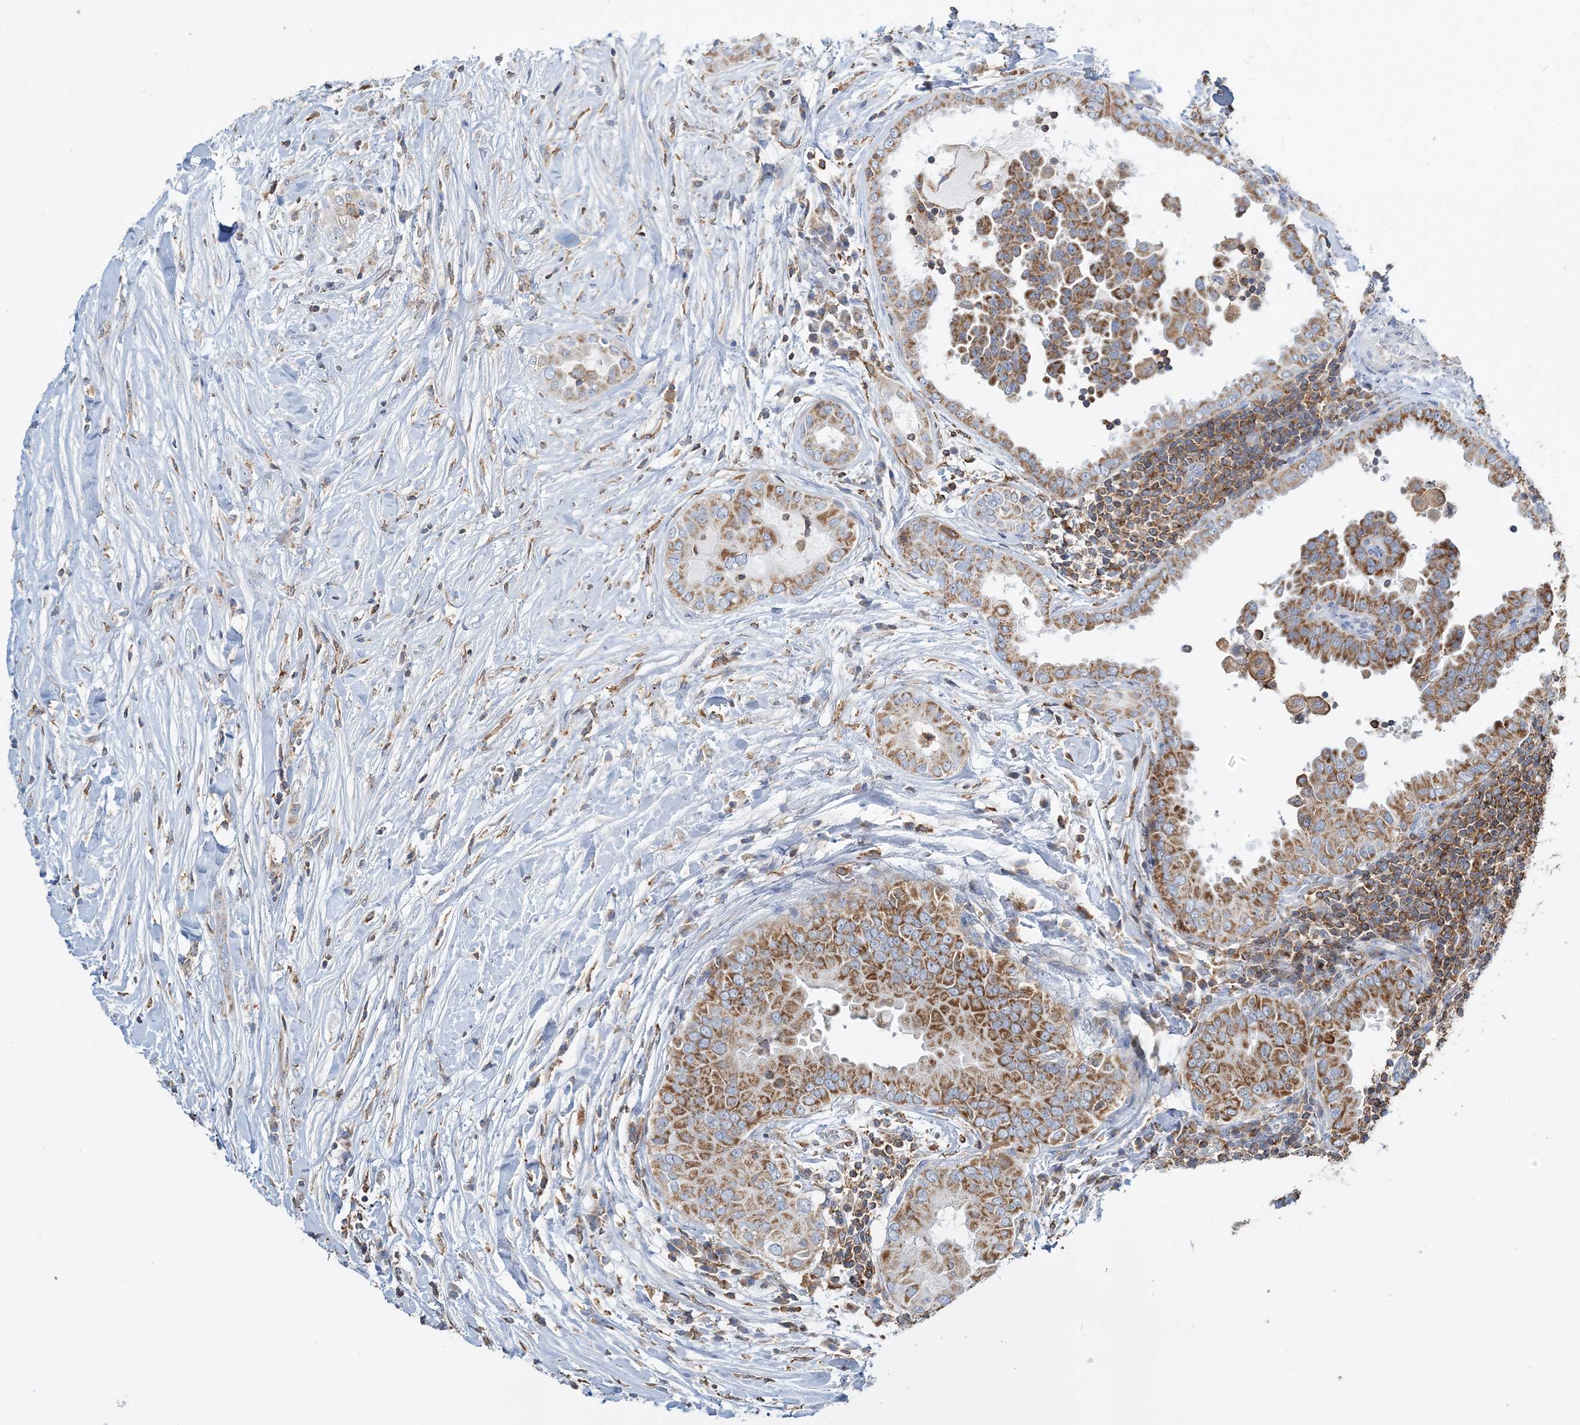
{"staining": {"intensity": "moderate", "quantity": ">75%", "location": "cytoplasmic/membranous"}, "tissue": "thyroid cancer", "cell_type": "Tumor cells", "image_type": "cancer", "snomed": [{"axis": "morphology", "description": "Papillary adenocarcinoma, NOS"}, {"axis": "topography", "description": "Thyroid gland"}], "caption": "A micrograph of papillary adenocarcinoma (thyroid) stained for a protein exhibits moderate cytoplasmic/membranous brown staining in tumor cells.", "gene": "TMLHE", "patient": {"sex": "male", "age": 33}}